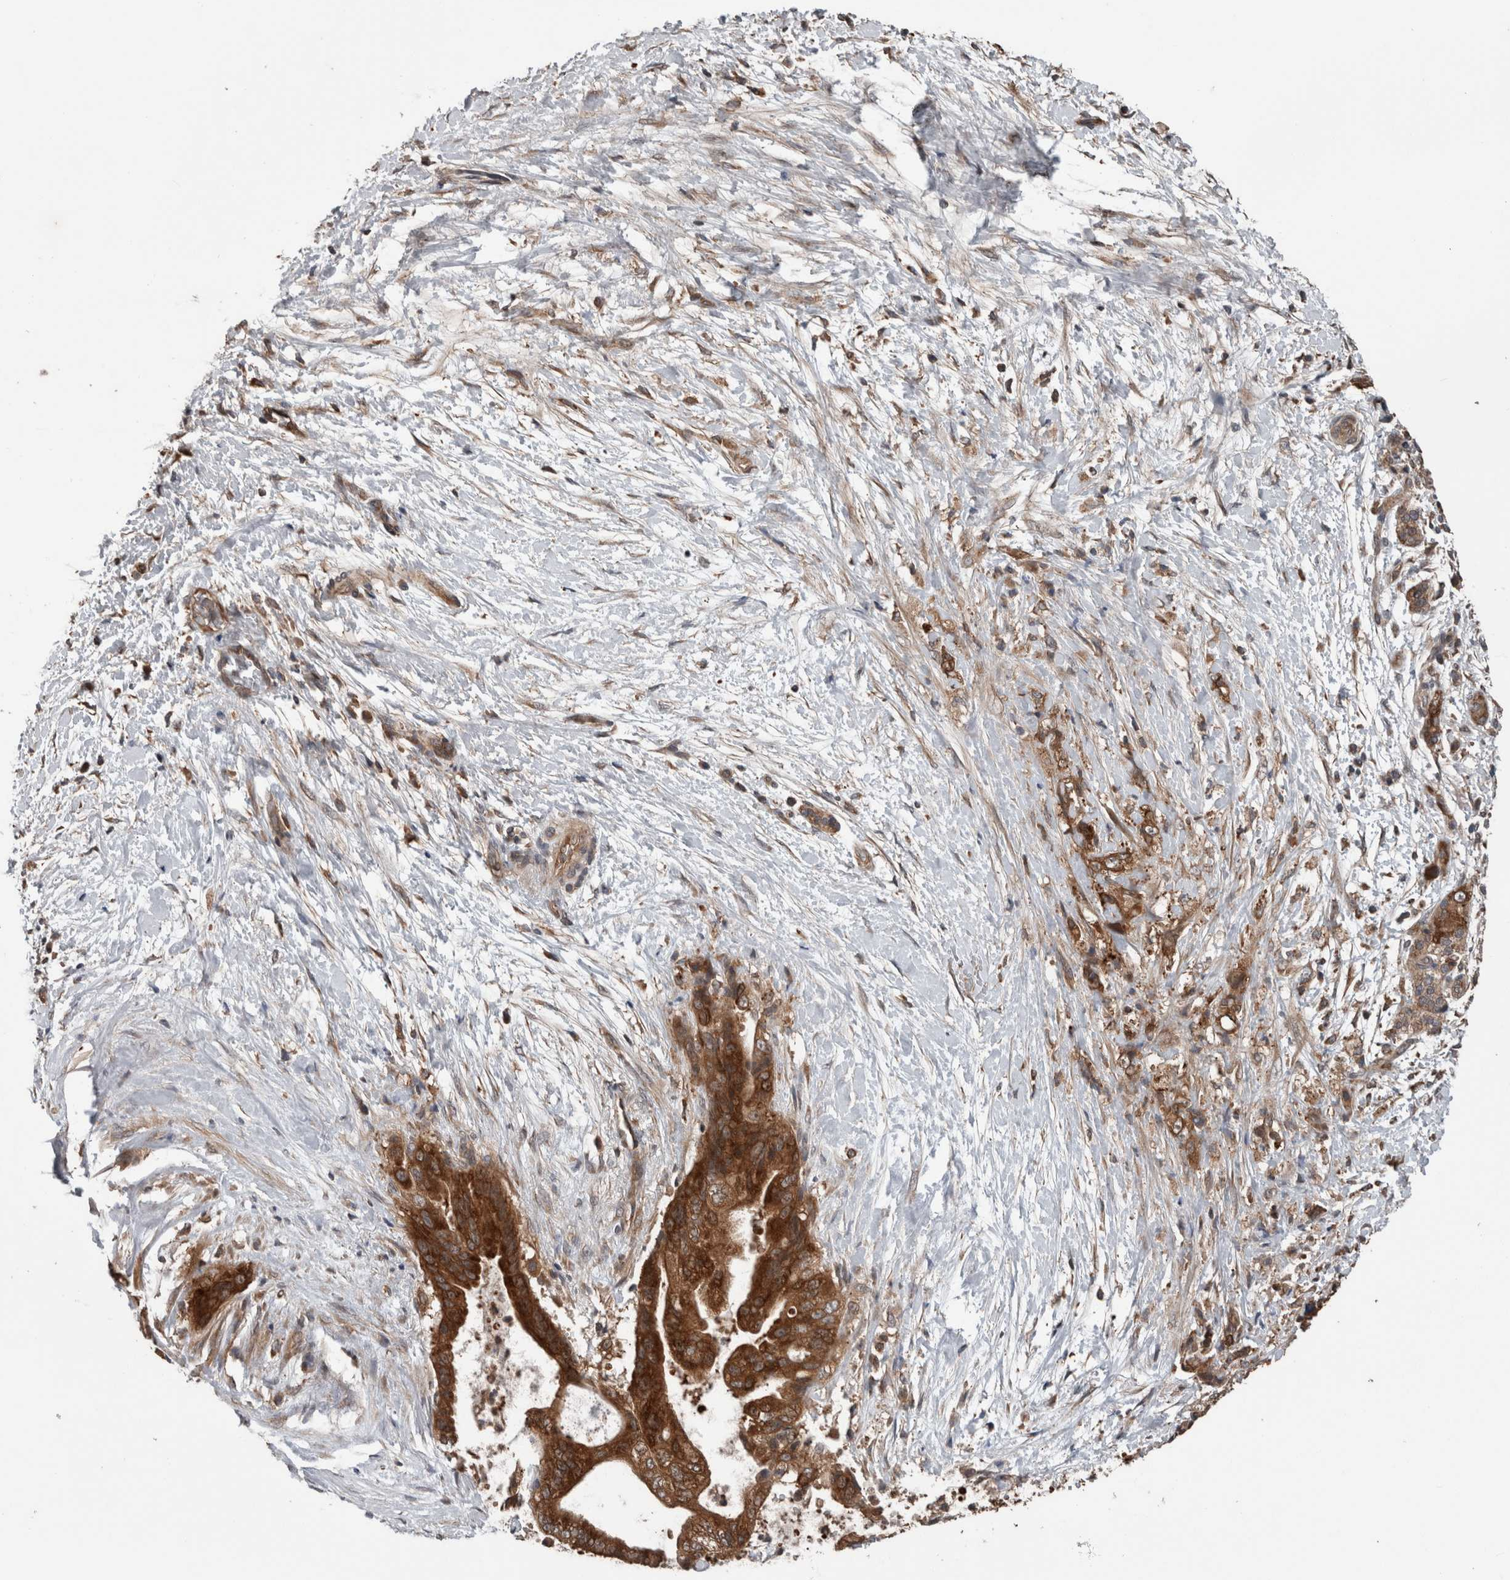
{"staining": {"intensity": "strong", "quantity": ">75%", "location": "cytoplasmic/membranous"}, "tissue": "pancreatic cancer", "cell_type": "Tumor cells", "image_type": "cancer", "snomed": [{"axis": "morphology", "description": "Adenocarcinoma, NOS"}, {"axis": "topography", "description": "Pancreas"}], "caption": "This is an image of immunohistochemistry staining of pancreatic adenocarcinoma, which shows strong positivity in the cytoplasmic/membranous of tumor cells.", "gene": "RIOK3", "patient": {"sex": "male", "age": 59}}